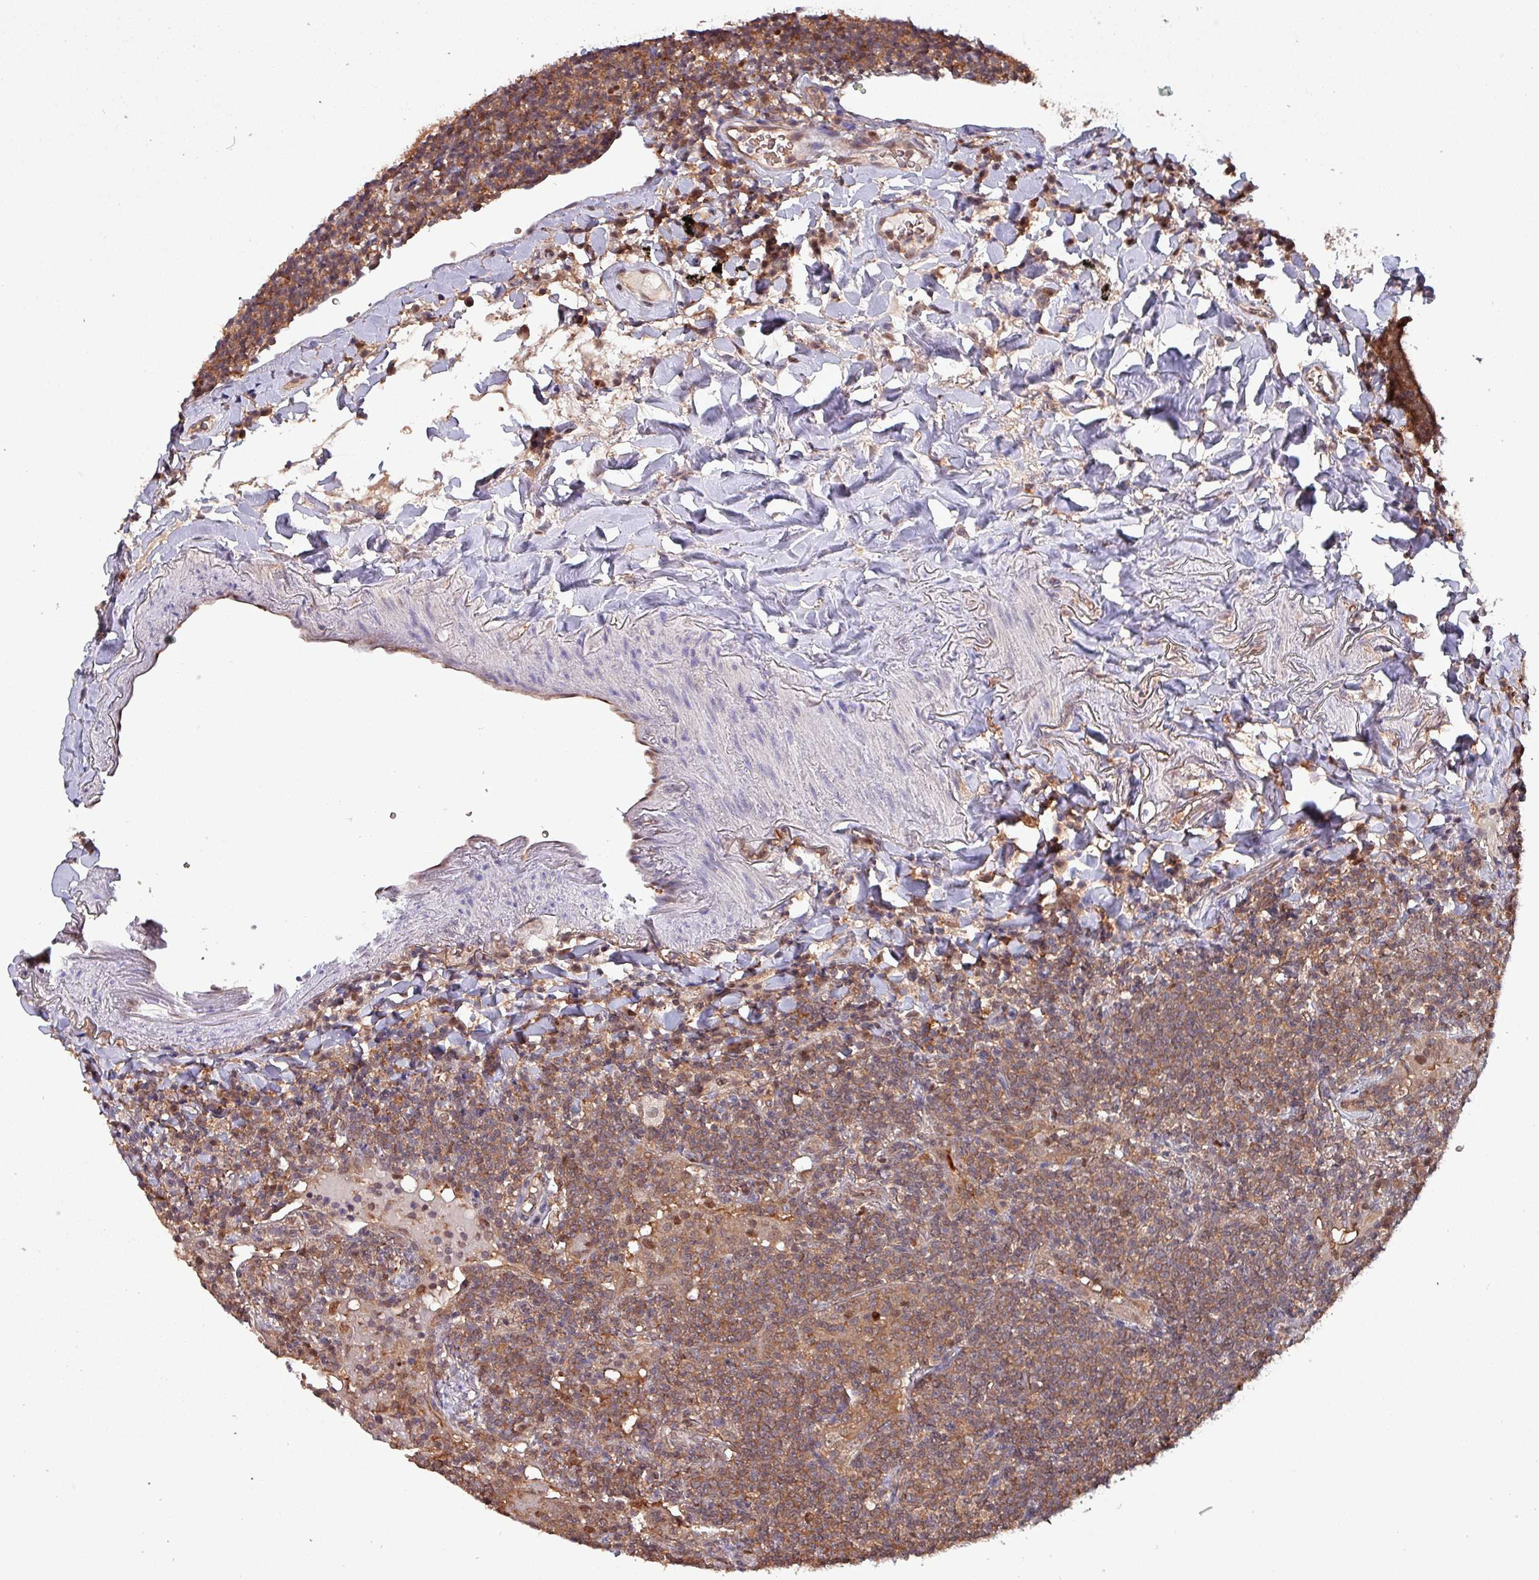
{"staining": {"intensity": "moderate", "quantity": ">75%", "location": "cytoplasmic/membranous"}, "tissue": "lymphoma", "cell_type": "Tumor cells", "image_type": "cancer", "snomed": [{"axis": "morphology", "description": "Malignant lymphoma, non-Hodgkin's type, Low grade"}, {"axis": "topography", "description": "Lung"}], "caption": "Moderate cytoplasmic/membranous expression is identified in approximately >75% of tumor cells in lymphoma. (IHC, brightfield microscopy, high magnification).", "gene": "PSMB8", "patient": {"sex": "female", "age": 71}}